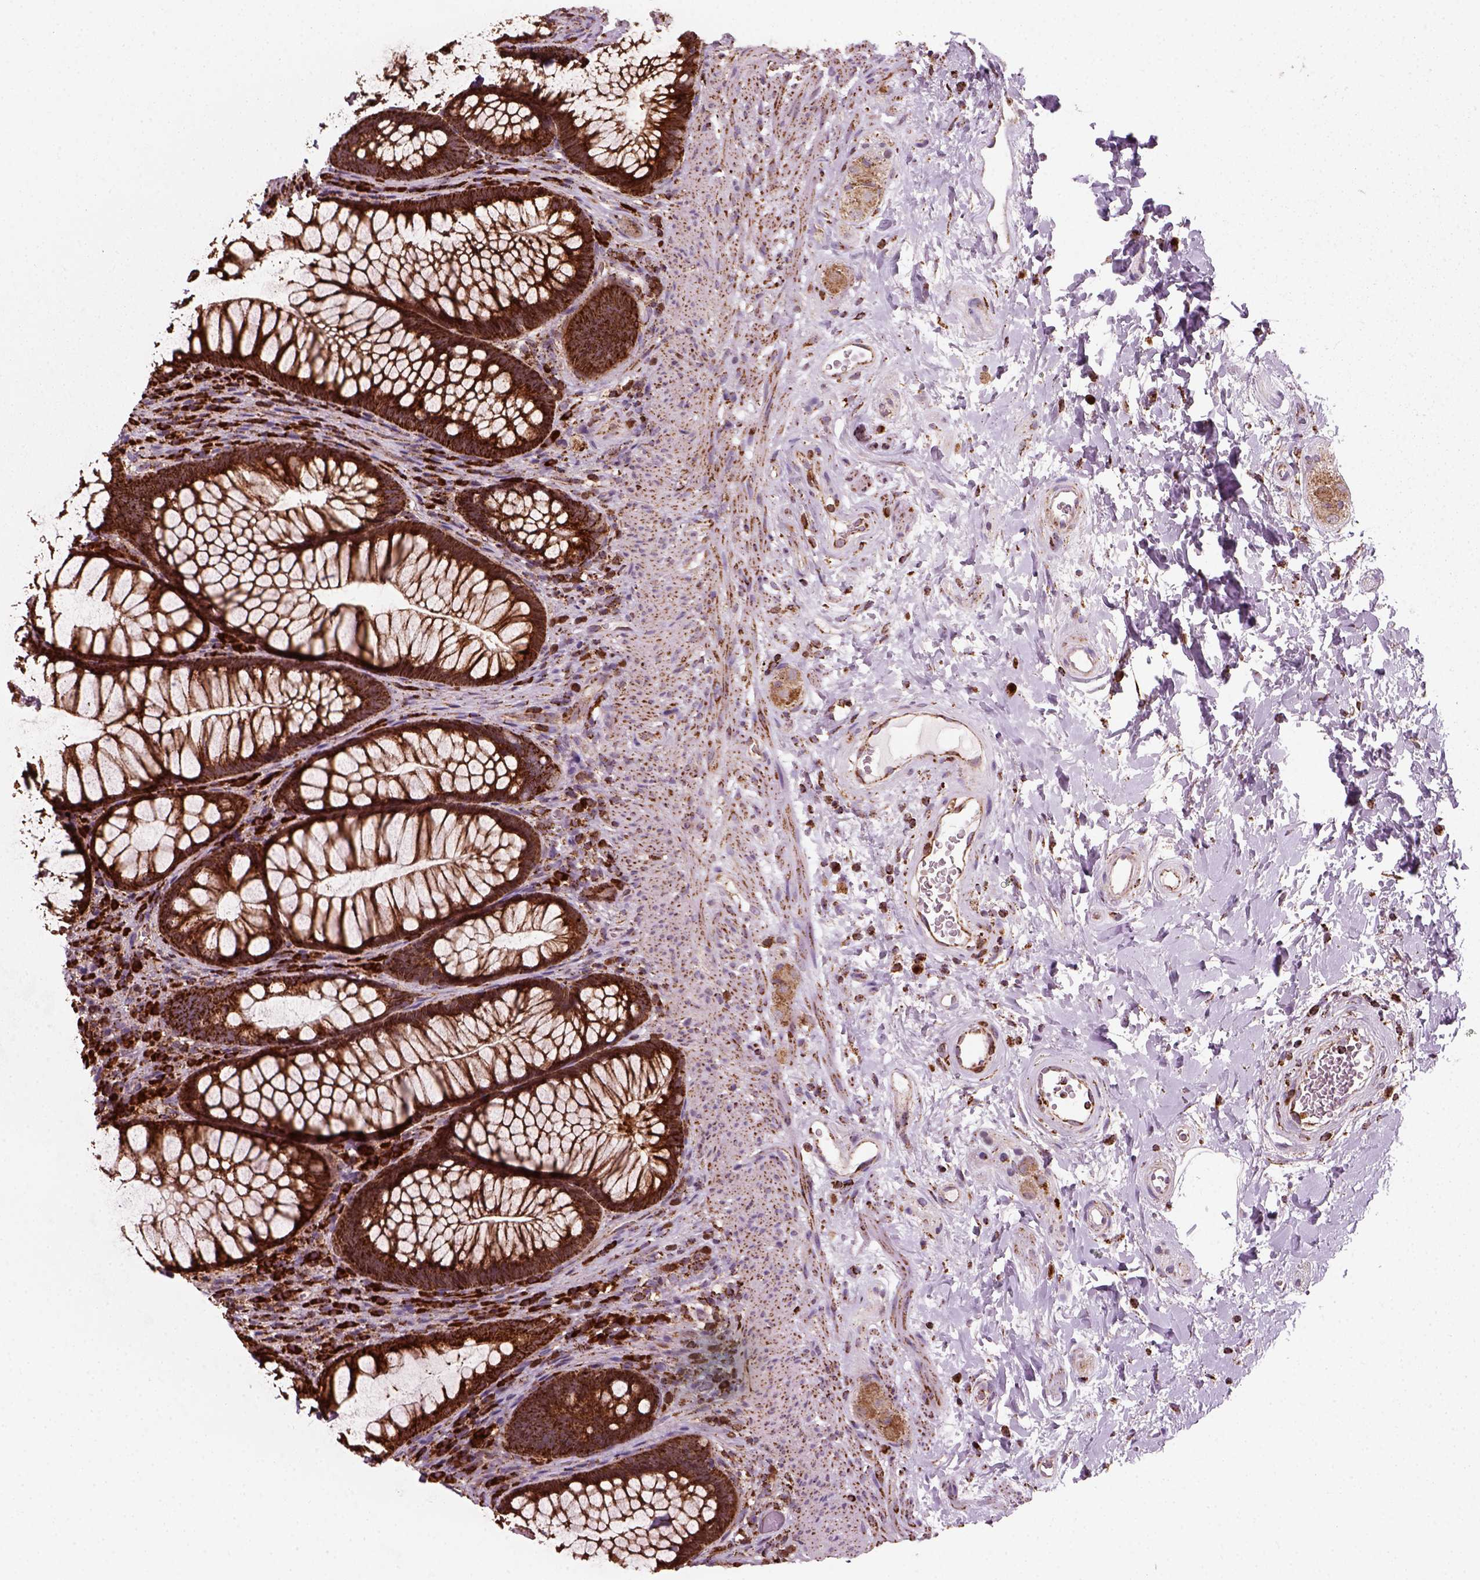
{"staining": {"intensity": "strong", "quantity": ">75%", "location": "cytoplasmic/membranous"}, "tissue": "rectum", "cell_type": "Glandular cells", "image_type": "normal", "snomed": [{"axis": "morphology", "description": "Normal tissue, NOS"}, {"axis": "topography", "description": "Smooth muscle"}, {"axis": "topography", "description": "Rectum"}], "caption": "Protein staining displays strong cytoplasmic/membranous expression in approximately >75% of glandular cells in normal rectum. The staining was performed using DAB, with brown indicating positive protein expression. Nuclei are stained blue with hematoxylin.", "gene": "NUDT16L1", "patient": {"sex": "male", "age": 53}}